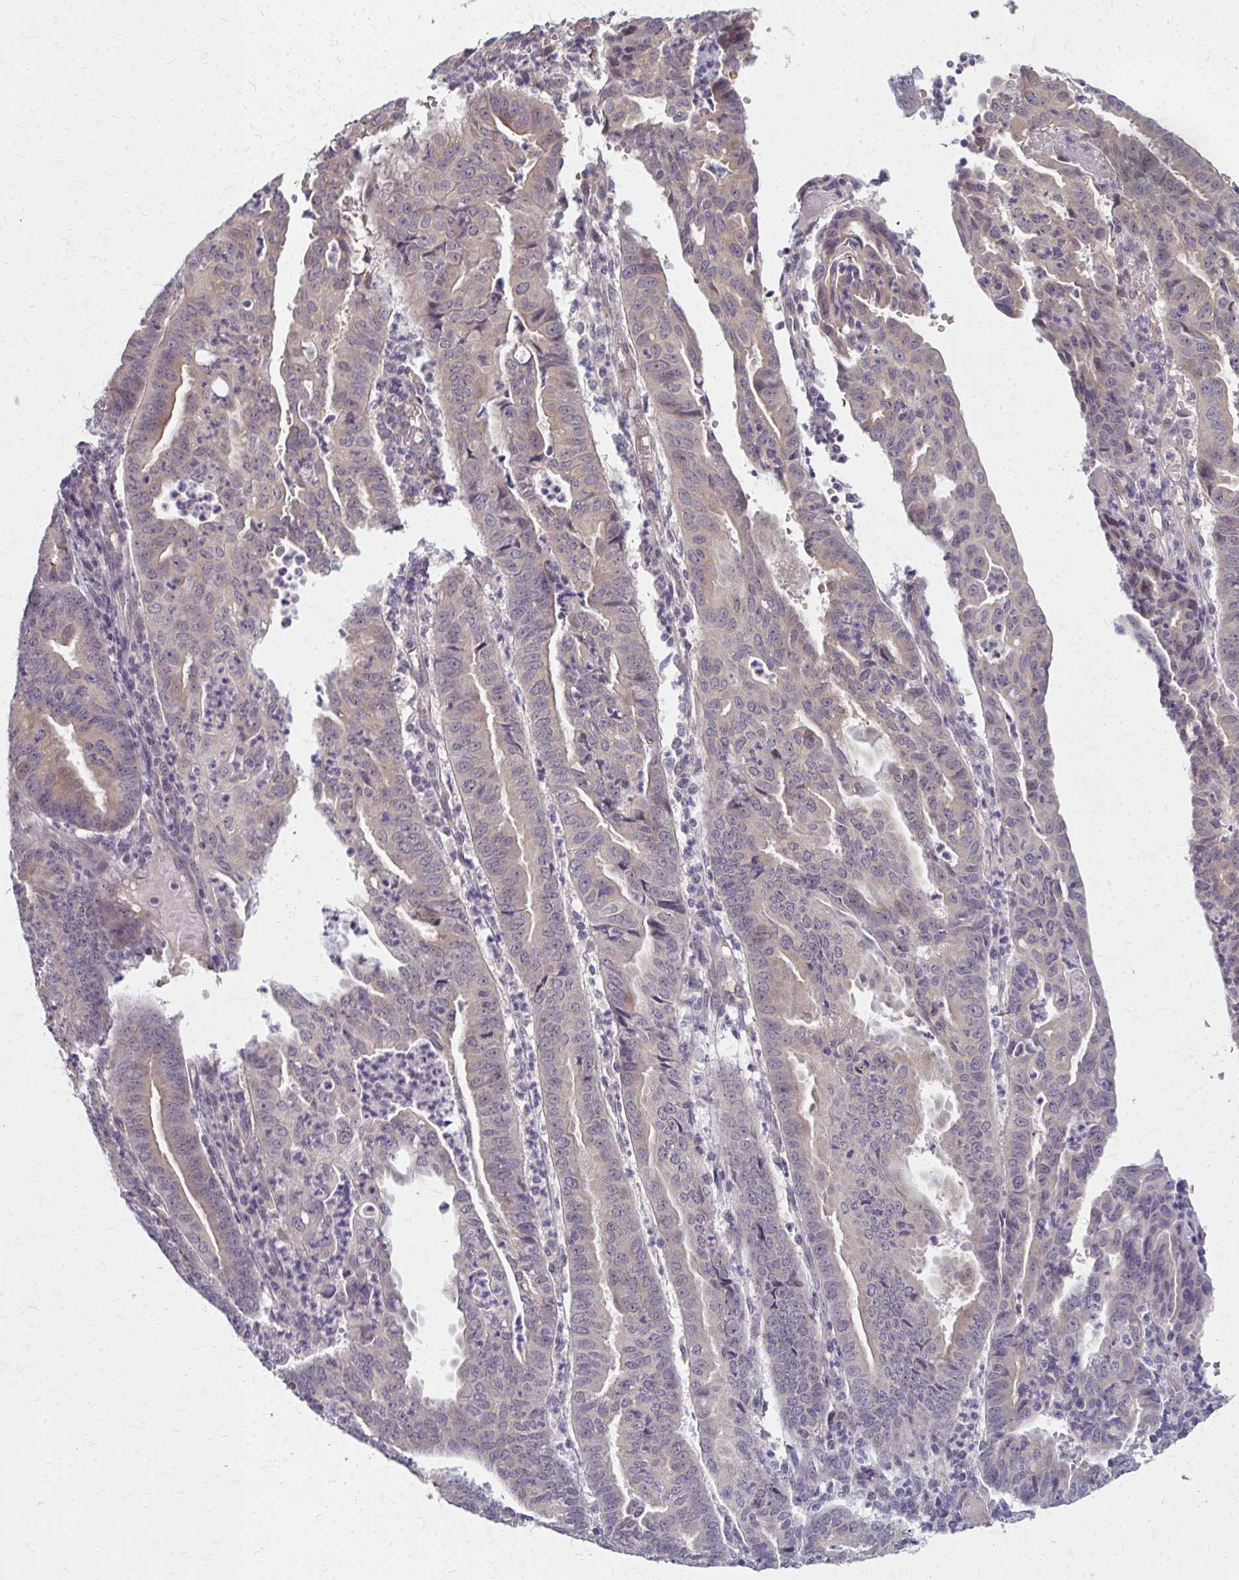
{"staining": {"intensity": "weak", "quantity": "25%-75%", "location": "cytoplasmic/membranous"}, "tissue": "endometrial cancer", "cell_type": "Tumor cells", "image_type": "cancer", "snomed": [{"axis": "morphology", "description": "Adenocarcinoma, NOS"}, {"axis": "topography", "description": "Endometrium"}], "caption": "Endometrial cancer (adenocarcinoma) stained with a protein marker shows weak staining in tumor cells.", "gene": "NUDT16", "patient": {"sex": "female", "age": 60}}